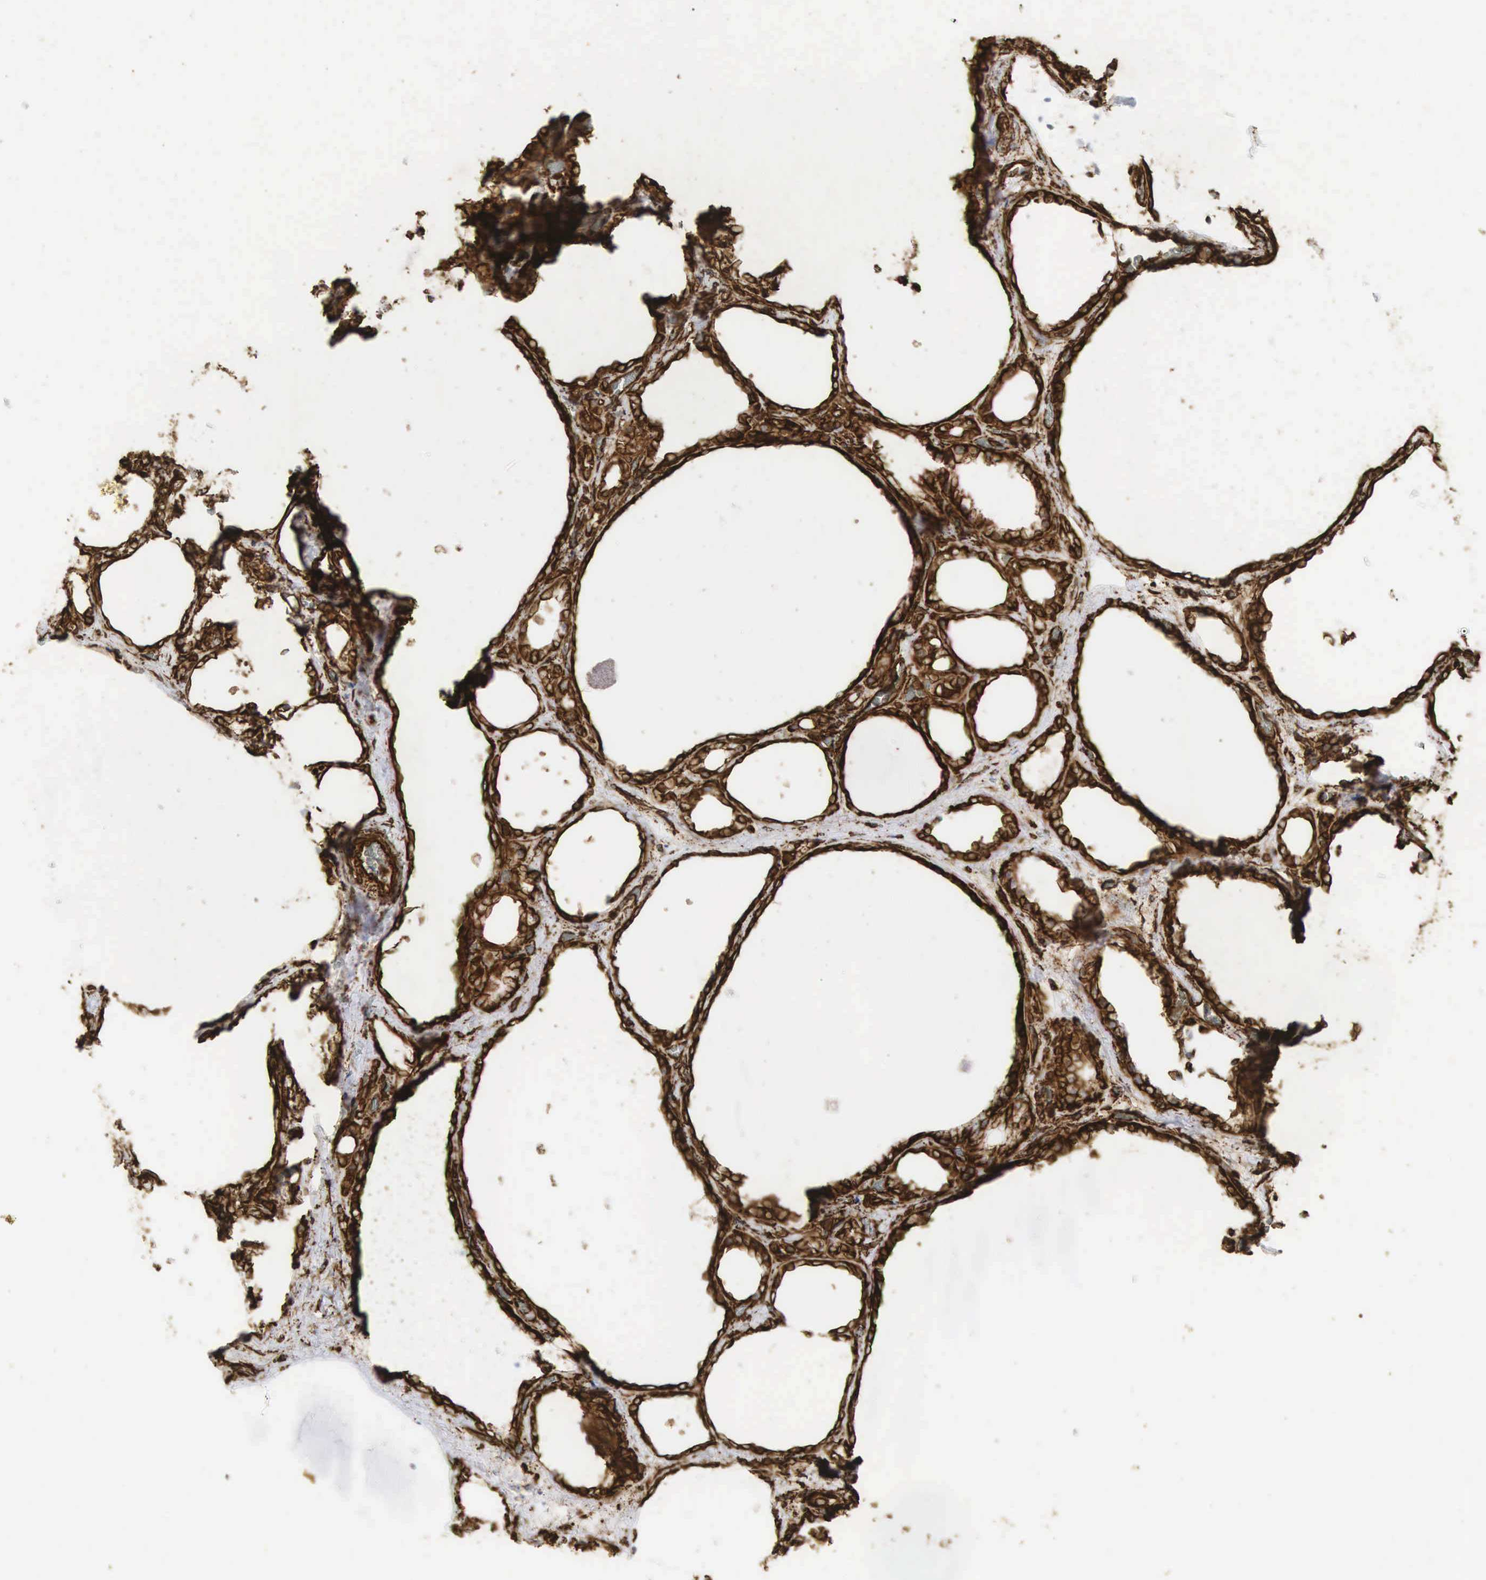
{"staining": {"intensity": "strong", "quantity": ">75%", "location": "cytoplasmic/membranous"}, "tissue": "thyroid gland", "cell_type": "Glandular cells", "image_type": "normal", "snomed": [{"axis": "morphology", "description": "Normal tissue, NOS"}, {"axis": "topography", "description": "Thyroid gland"}], "caption": "High-magnification brightfield microscopy of benign thyroid gland stained with DAB (3,3'-diaminobenzidine) (brown) and counterstained with hematoxylin (blue). glandular cells exhibit strong cytoplasmic/membranous positivity is appreciated in approximately>75% of cells.", "gene": "VIM", "patient": {"sex": "male", "age": 76}}